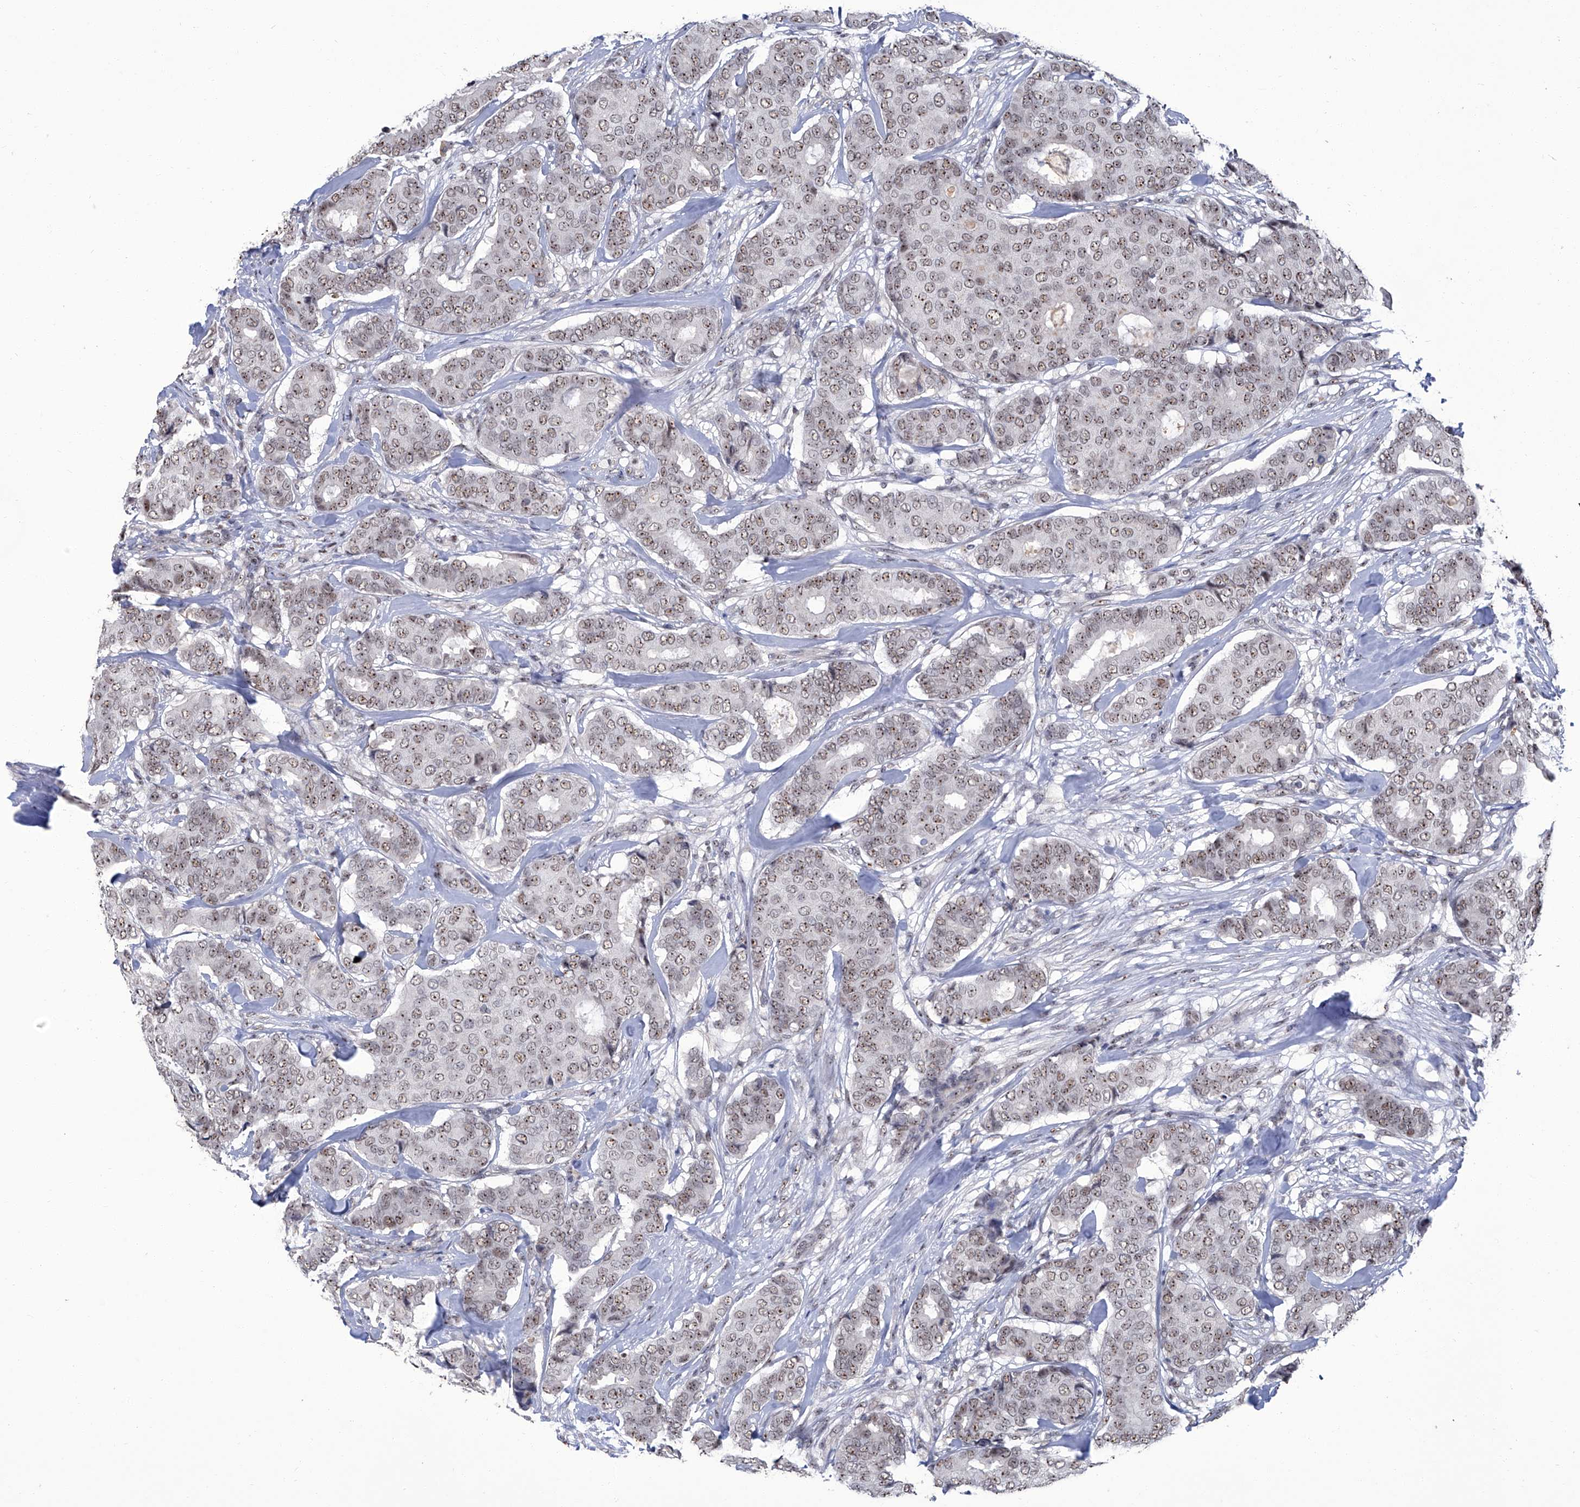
{"staining": {"intensity": "moderate", "quantity": ">75%", "location": "nuclear"}, "tissue": "breast cancer", "cell_type": "Tumor cells", "image_type": "cancer", "snomed": [{"axis": "morphology", "description": "Duct carcinoma"}, {"axis": "topography", "description": "Breast"}], "caption": "An immunohistochemistry image of neoplastic tissue is shown. Protein staining in brown labels moderate nuclear positivity in breast cancer (infiltrating ductal carcinoma) within tumor cells.", "gene": "CMTR1", "patient": {"sex": "female", "age": 75}}